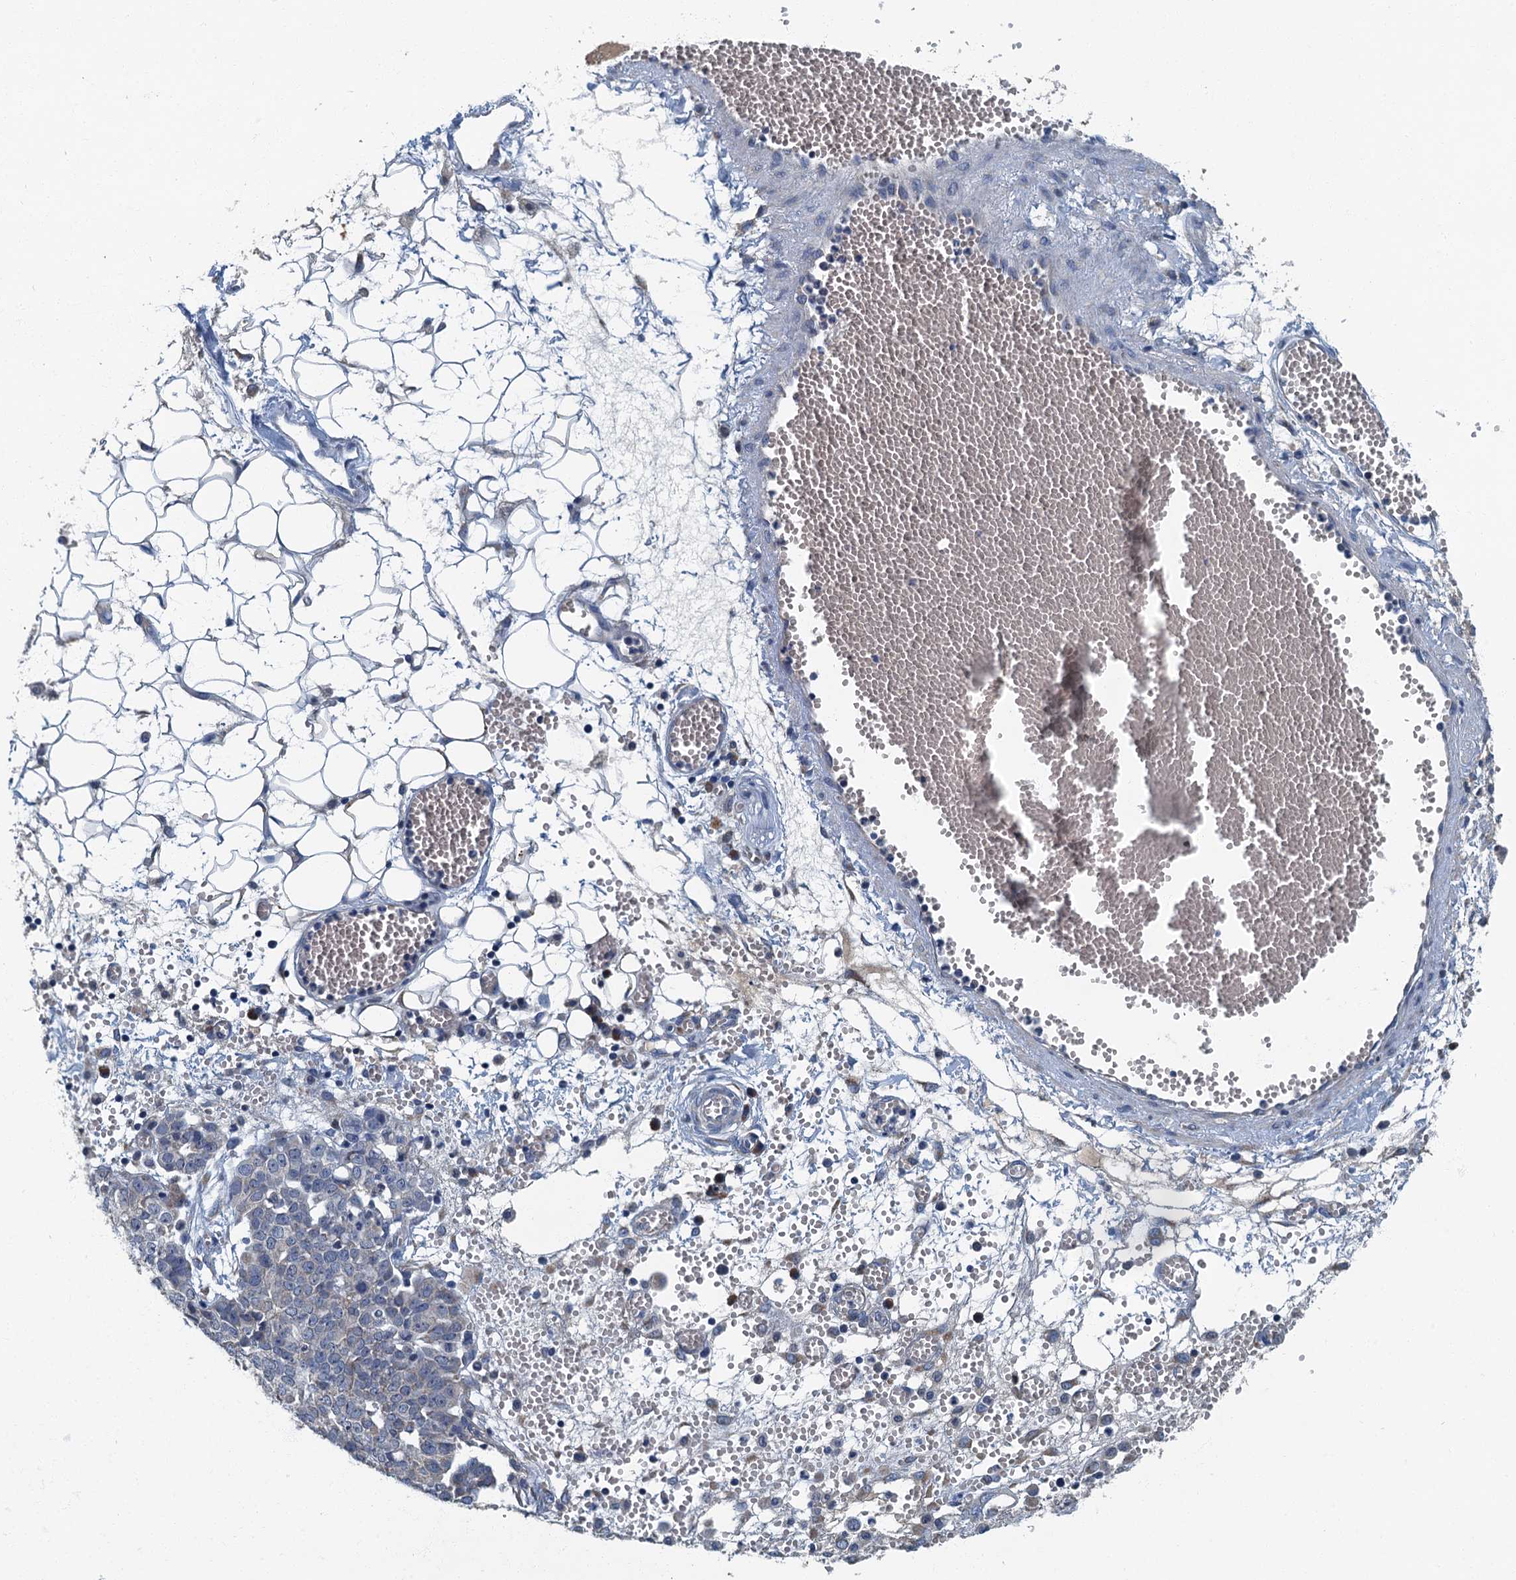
{"staining": {"intensity": "negative", "quantity": "none", "location": "none"}, "tissue": "ovarian cancer", "cell_type": "Tumor cells", "image_type": "cancer", "snomed": [{"axis": "morphology", "description": "Cystadenocarcinoma, serous, NOS"}, {"axis": "topography", "description": "Soft tissue"}, {"axis": "topography", "description": "Ovary"}], "caption": "High power microscopy image of an immunohistochemistry (IHC) histopathology image of ovarian cancer, revealing no significant staining in tumor cells.", "gene": "DDX49", "patient": {"sex": "female", "age": 57}}